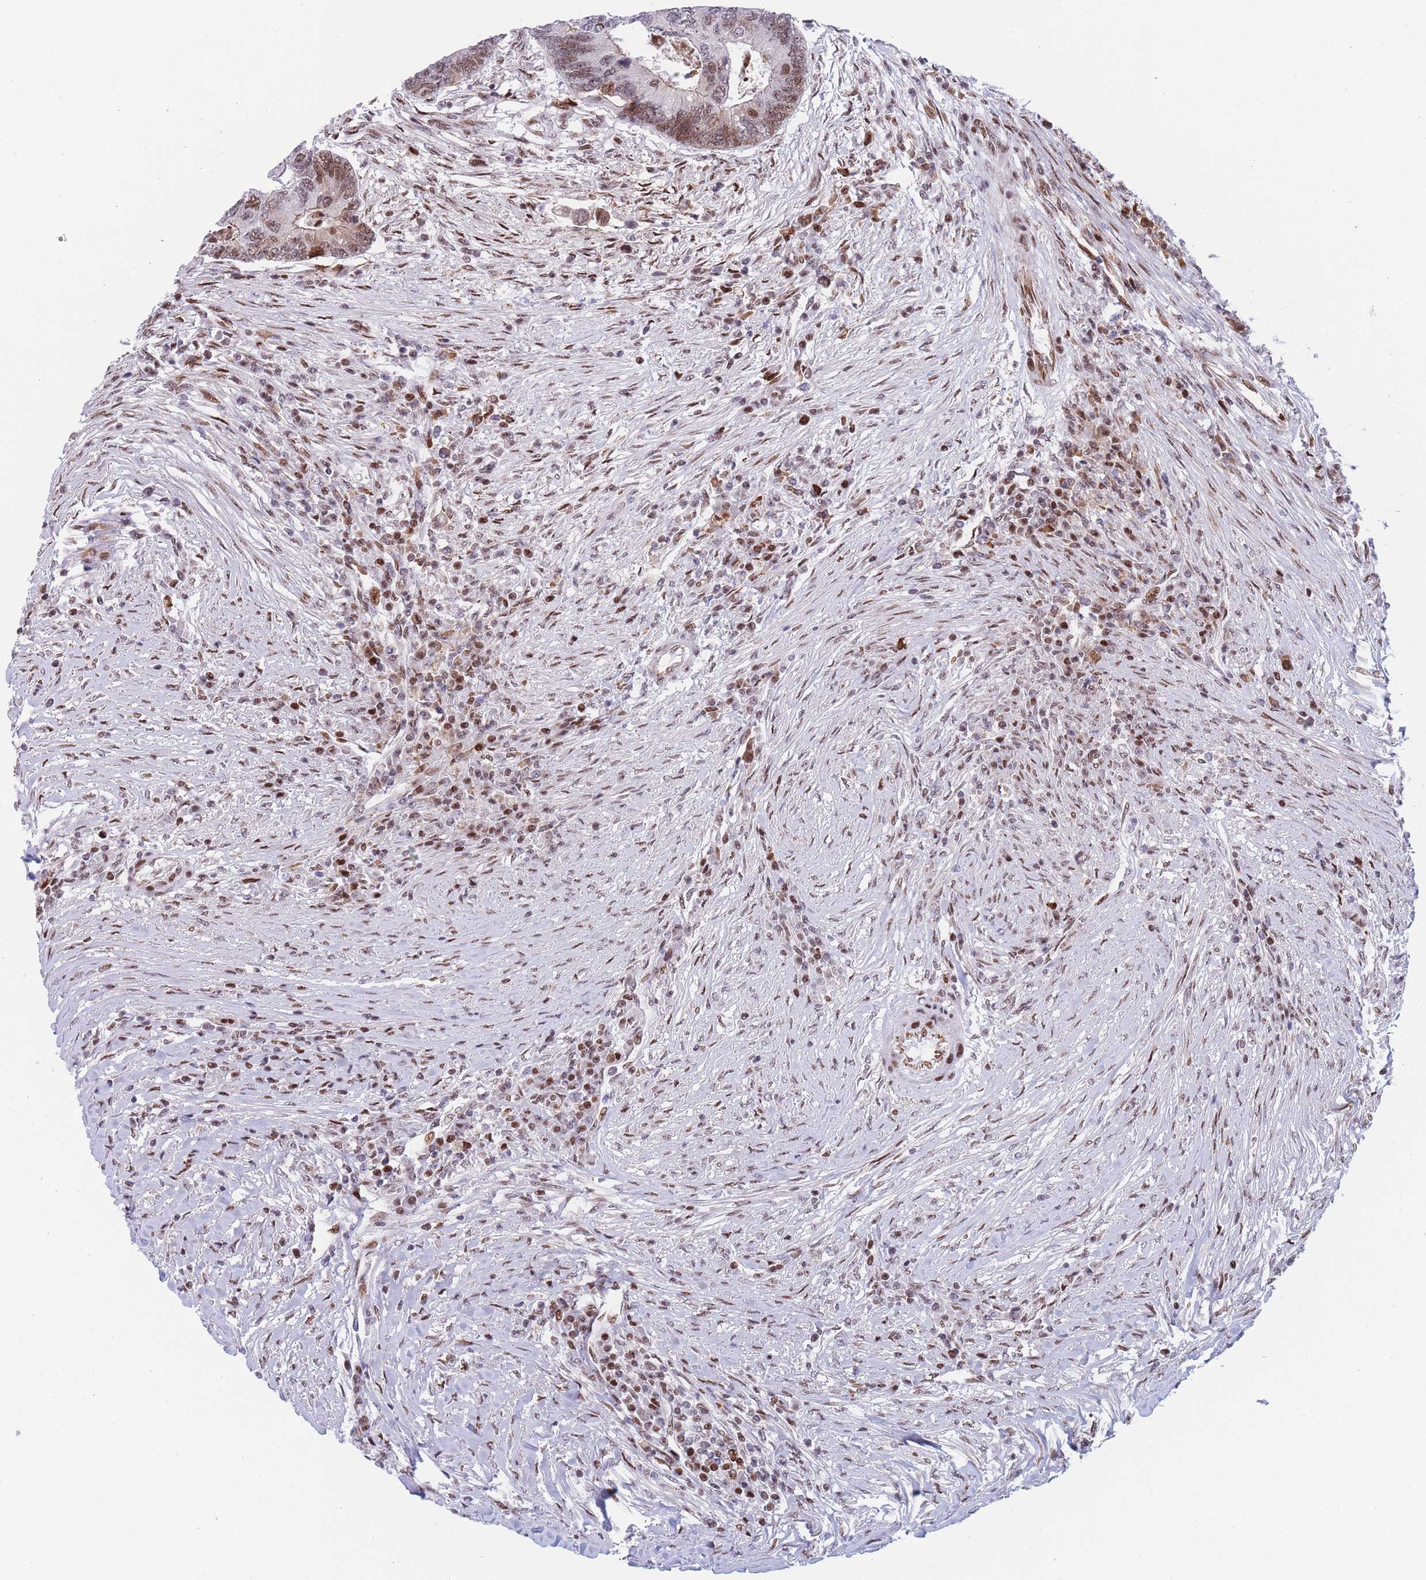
{"staining": {"intensity": "moderate", "quantity": ">75%", "location": "nuclear"}, "tissue": "colorectal cancer", "cell_type": "Tumor cells", "image_type": "cancer", "snomed": [{"axis": "morphology", "description": "Adenocarcinoma, NOS"}, {"axis": "topography", "description": "Colon"}], "caption": "Colorectal cancer (adenocarcinoma) tissue demonstrates moderate nuclear staining in about >75% of tumor cells, visualized by immunohistochemistry.", "gene": "DNAJC3", "patient": {"sex": "female", "age": 67}}